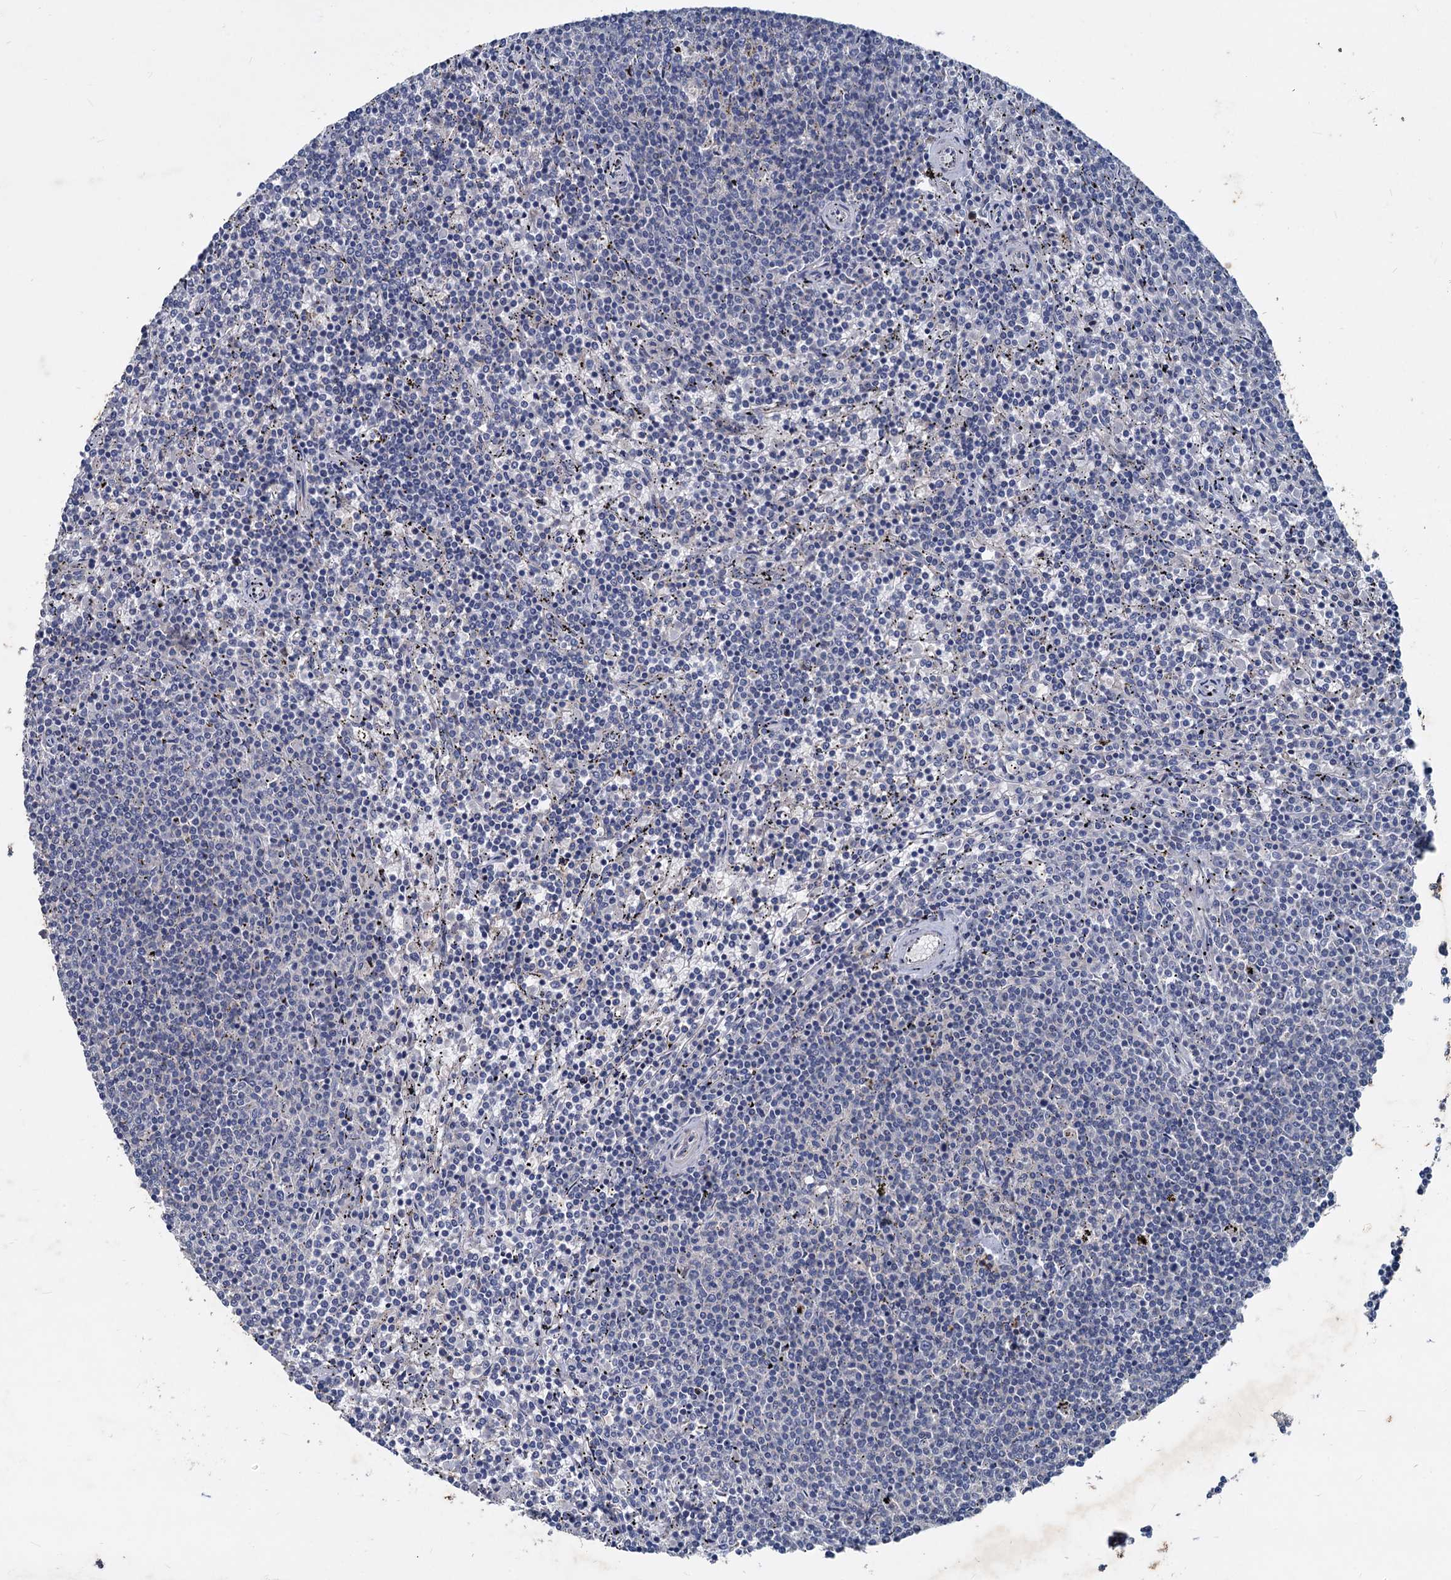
{"staining": {"intensity": "negative", "quantity": "none", "location": "none"}, "tissue": "lymphoma", "cell_type": "Tumor cells", "image_type": "cancer", "snomed": [{"axis": "morphology", "description": "Malignant lymphoma, non-Hodgkin's type, Low grade"}, {"axis": "topography", "description": "Spleen"}], "caption": "DAB (3,3'-diaminobenzidine) immunohistochemical staining of lymphoma displays no significant staining in tumor cells. (Immunohistochemistry, brightfield microscopy, high magnification).", "gene": "SLC2A7", "patient": {"sex": "female", "age": 50}}